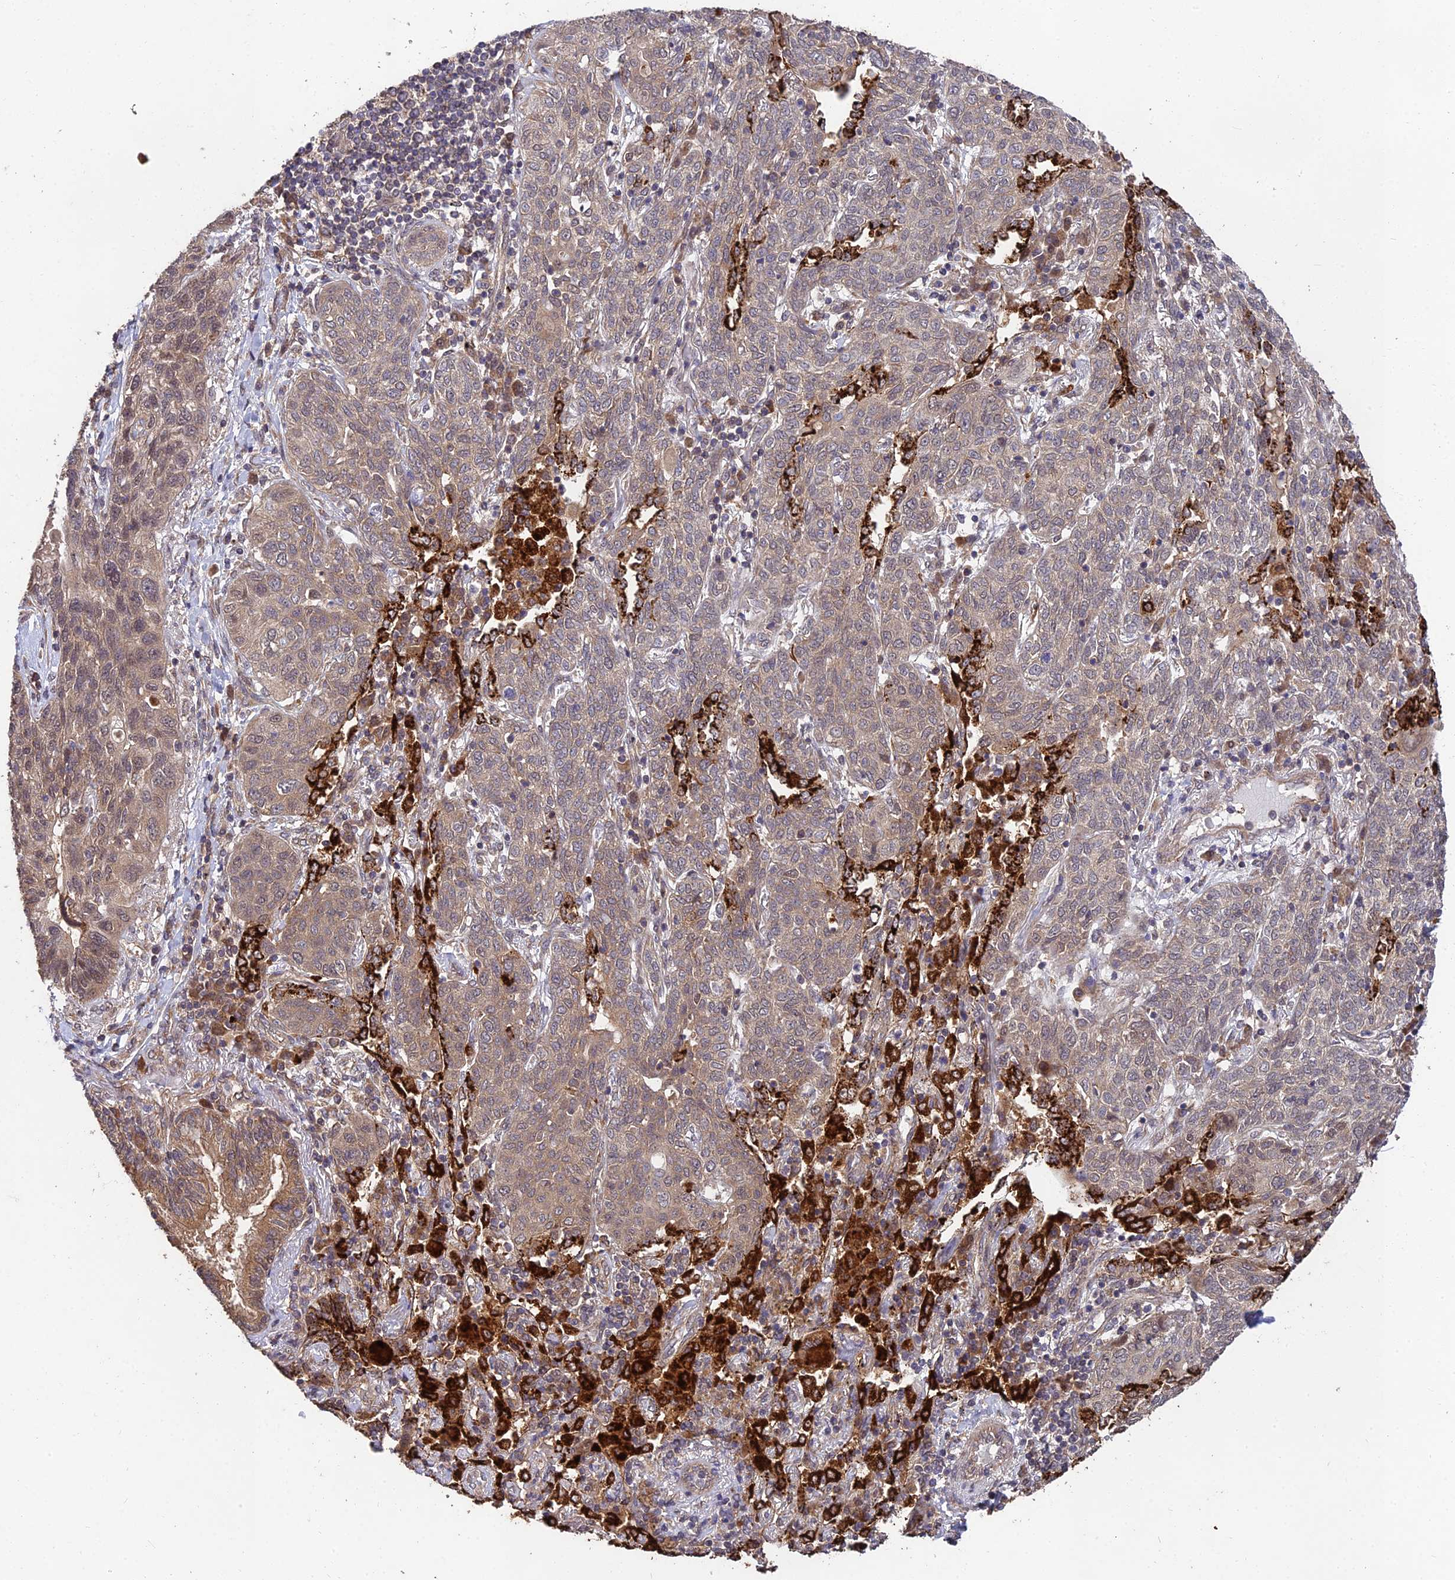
{"staining": {"intensity": "weak", "quantity": "25%-75%", "location": "cytoplasmic/membranous,nuclear"}, "tissue": "lung cancer", "cell_type": "Tumor cells", "image_type": "cancer", "snomed": [{"axis": "morphology", "description": "Squamous cell carcinoma, NOS"}, {"axis": "topography", "description": "Lung"}], "caption": "This is an image of immunohistochemistry (IHC) staining of lung cancer, which shows weak positivity in the cytoplasmic/membranous and nuclear of tumor cells.", "gene": "MKKS", "patient": {"sex": "female", "age": 70}}